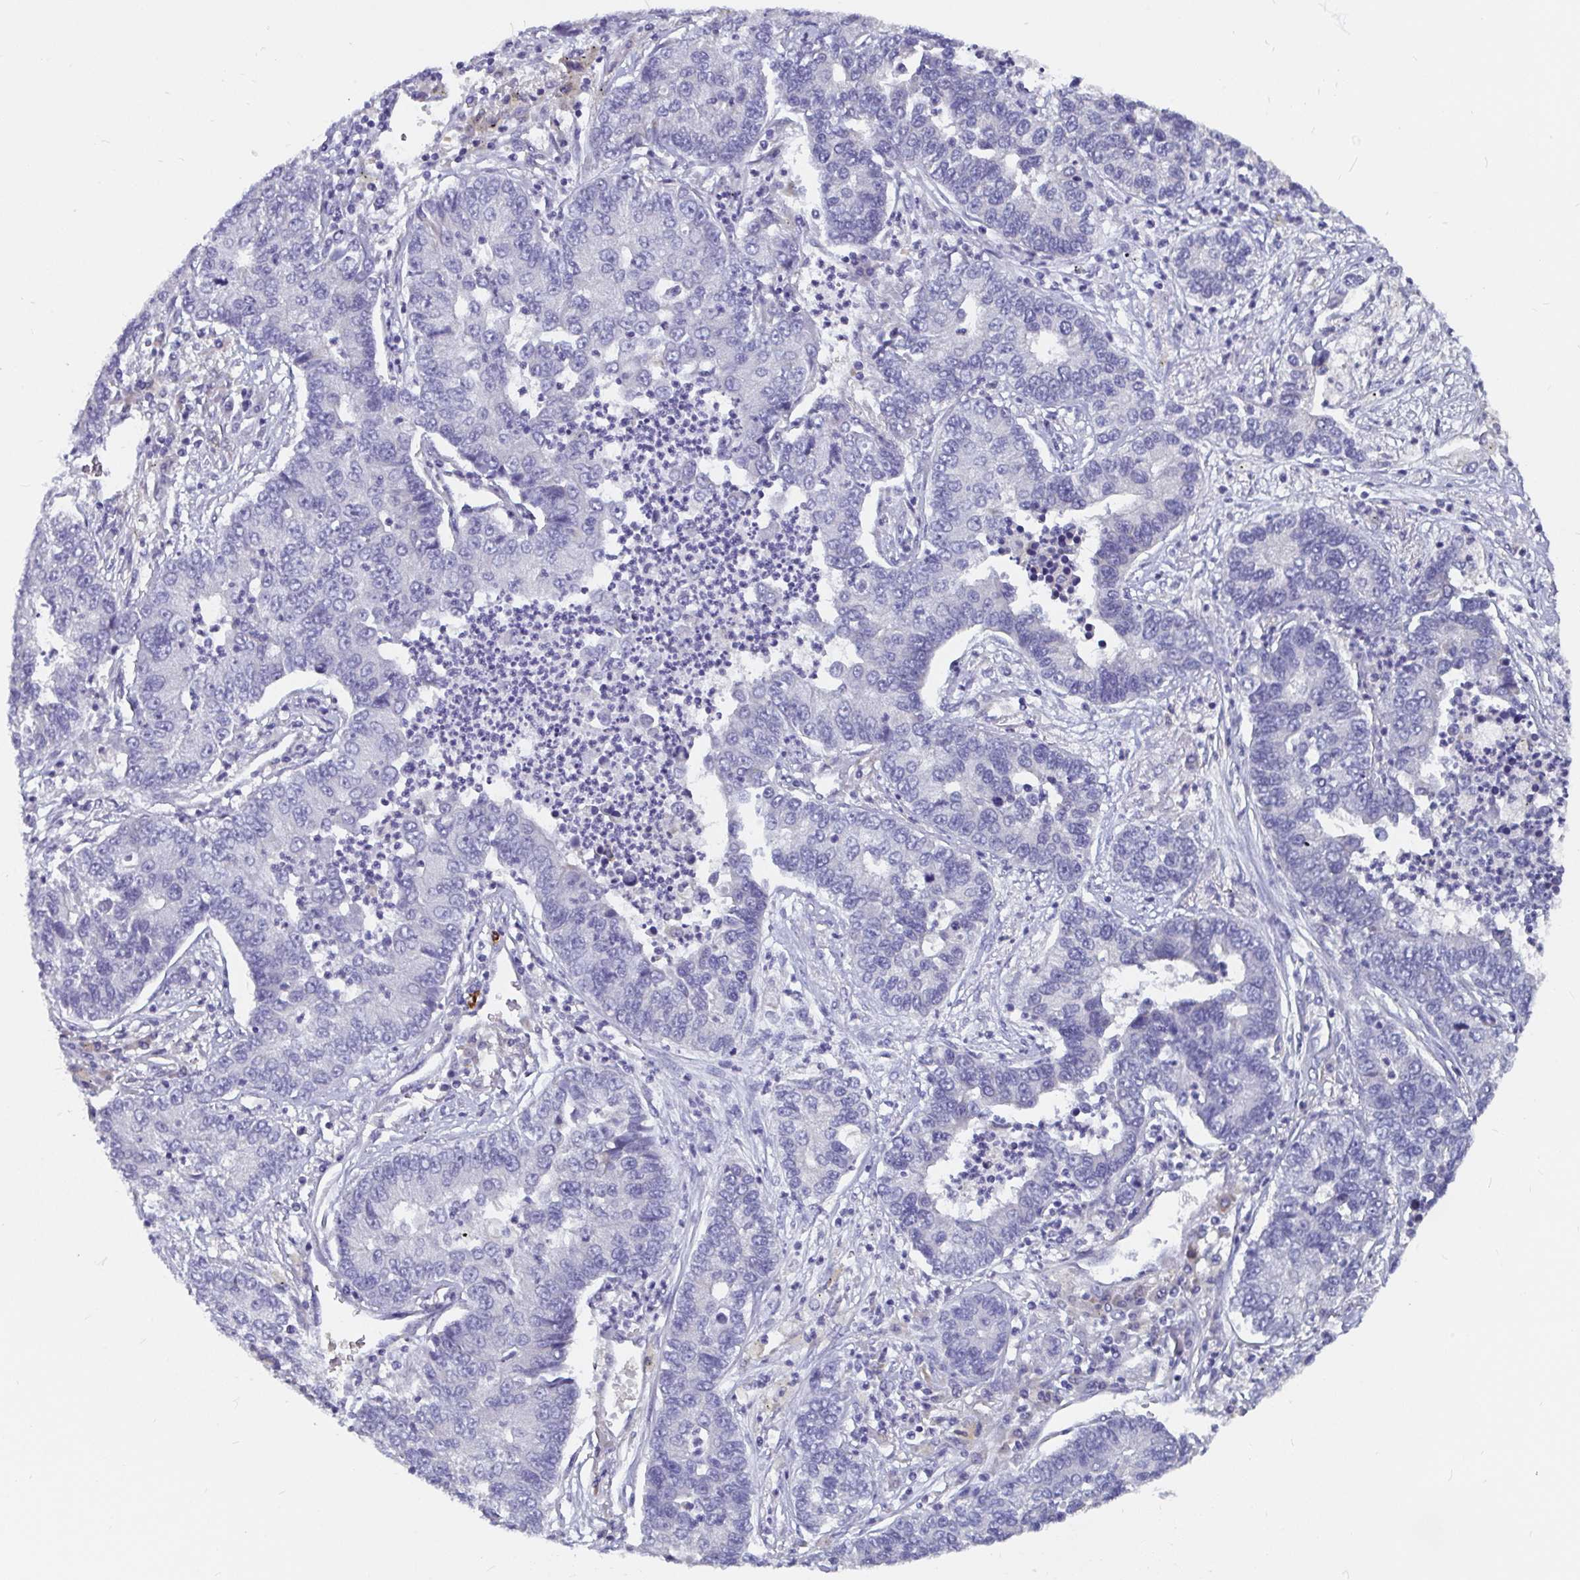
{"staining": {"intensity": "negative", "quantity": "none", "location": "none"}, "tissue": "lung cancer", "cell_type": "Tumor cells", "image_type": "cancer", "snomed": [{"axis": "morphology", "description": "Adenocarcinoma, NOS"}, {"axis": "topography", "description": "Lung"}], "caption": "An immunohistochemistry (IHC) micrograph of lung cancer (adenocarcinoma) is shown. There is no staining in tumor cells of lung cancer (adenocarcinoma).", "gene": "ADAMTS6", "patient": {"sex": "female", "age": 57}}